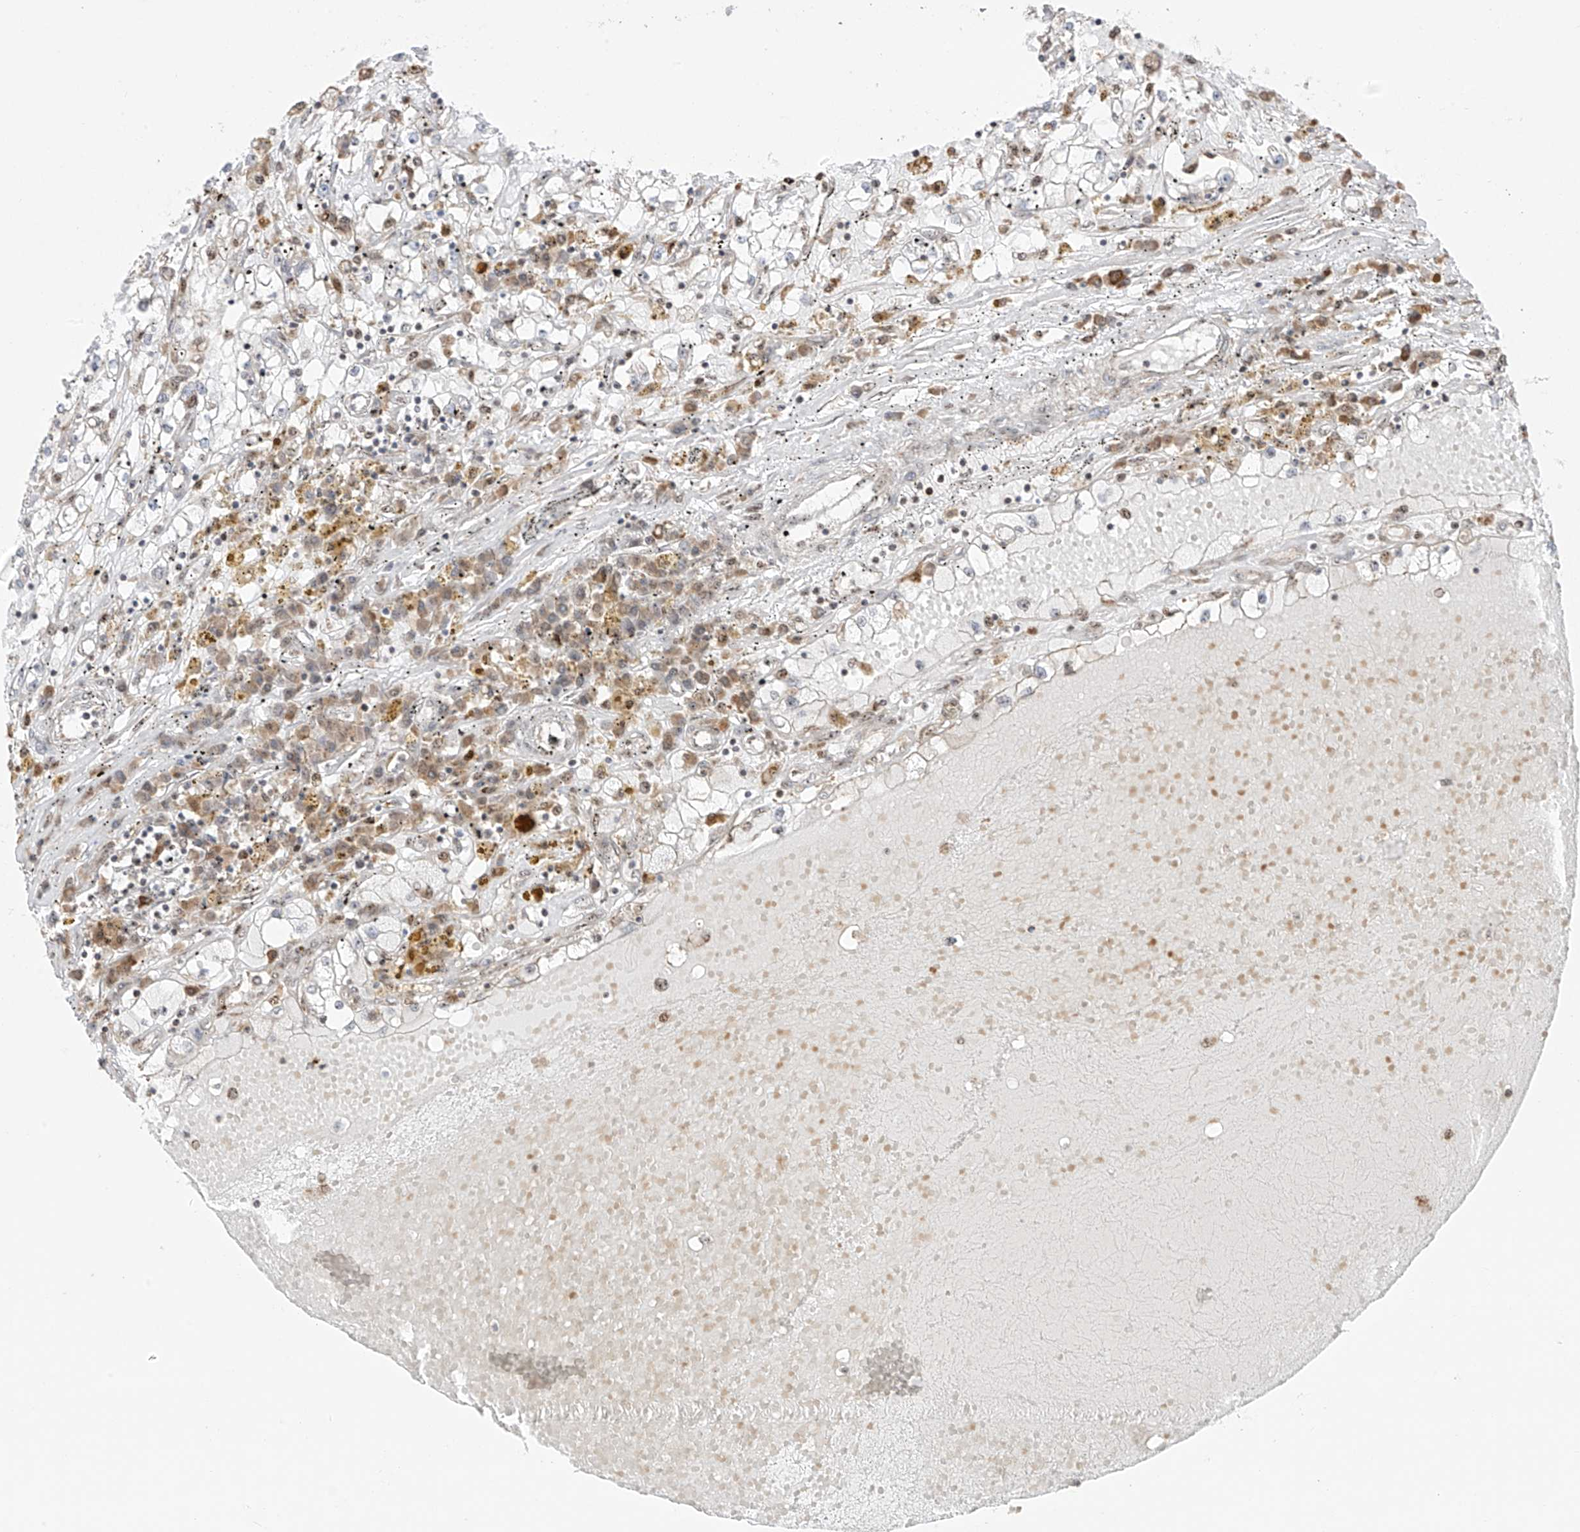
{"staining": {"intensity": "weak", "quantity": "<25%", "location": "cytoplasmic/membranous"}, "tissue": "renal cancer", "cell_type": "Tumor cells", "image_type": "cancer", "snomed": [{"axis": "morphology", "description": "Adenocarcinoma, NOS"}, {"axis": "topography", "description": "Kidney"}], "caption": "Human renal adenocarcinoma stained for a protein using IHC exhibits no staining in tumor cells.", "gene": "ZBTB8A", "patient": {"sex": "male", "age": 56}}